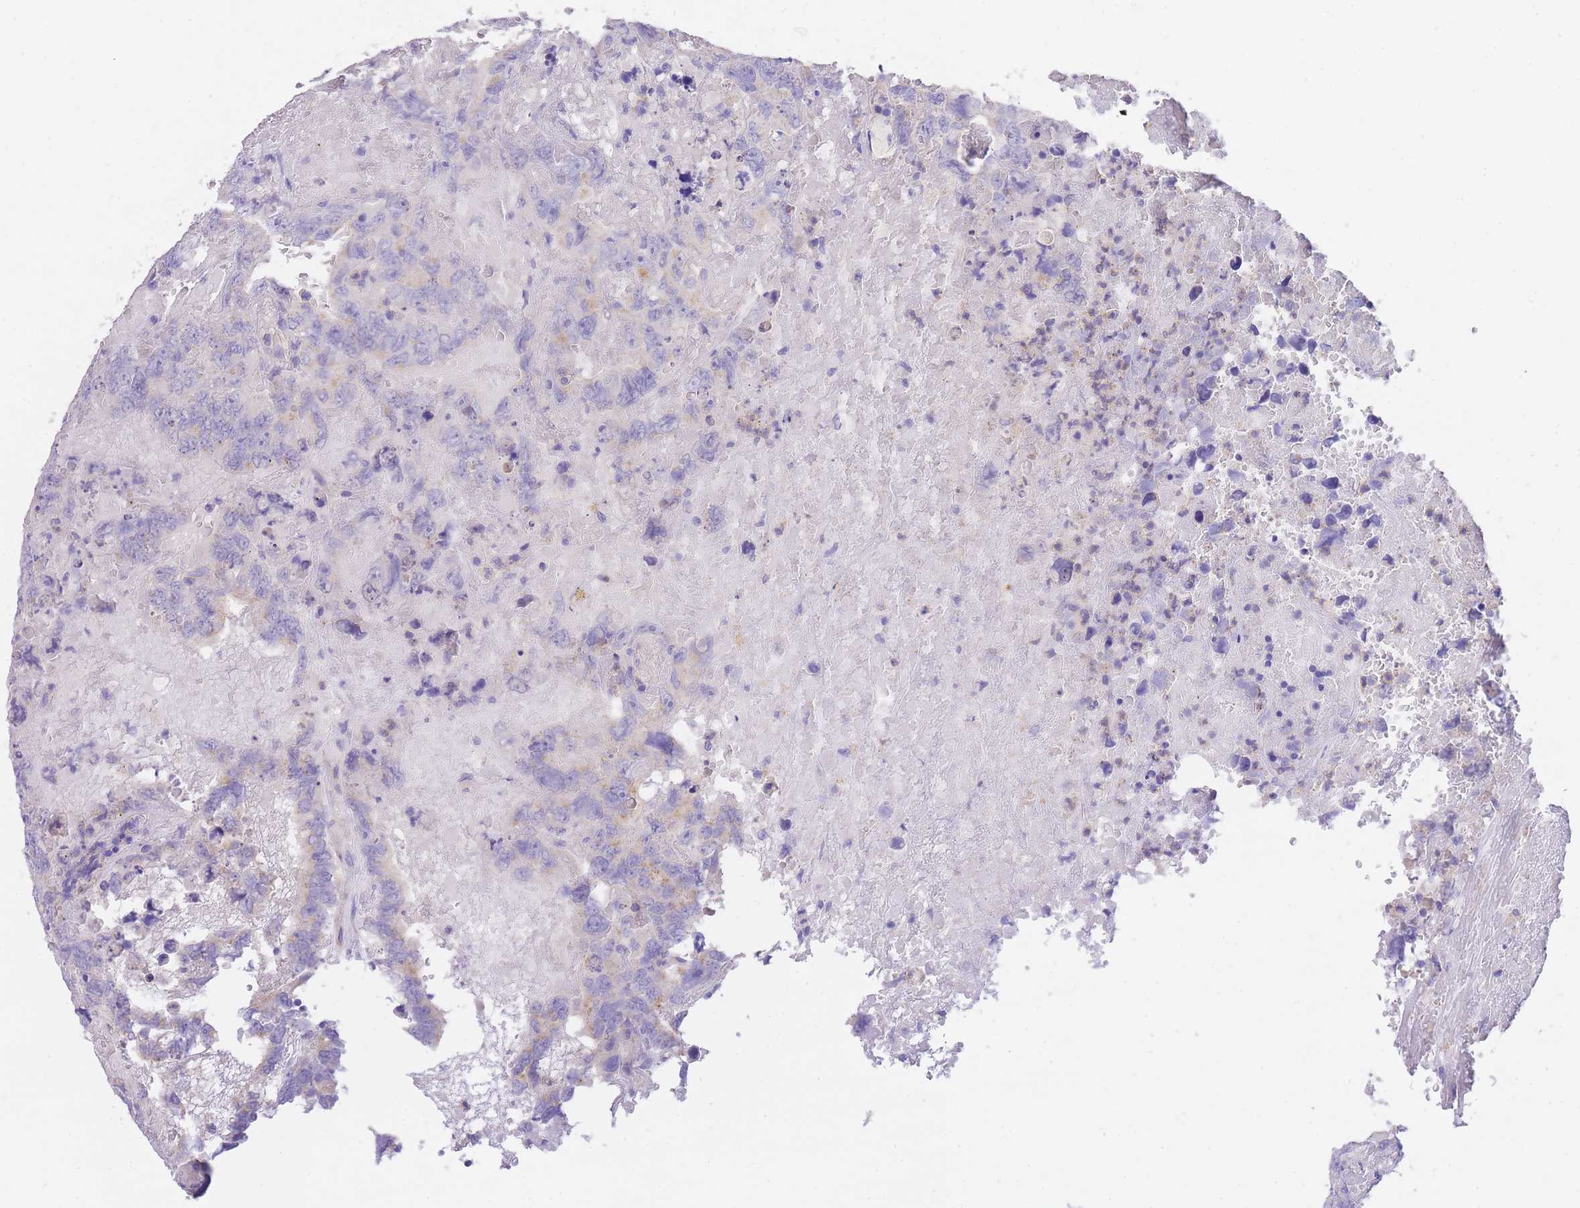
{"staining": {"intensity": "weak", "quantity": "<25%", "location": "cytoplasmic/membranous"}, "tissue": "testis cancer", "cell_type": "Tumor cells", "image_type": "cancer", "snomed": [{"axis": "morphology", "description": "Carcinoma, Embryonal, NOS"}, {"axis": "topography", "description": "Testis"}], "caption": "Testis embryonal carcinoma stained for a protein using immunohistochemistry demonstrates no staining tumor cells.", "gene": "EPN2", "patient": {"sex": "male", "age": 45}}